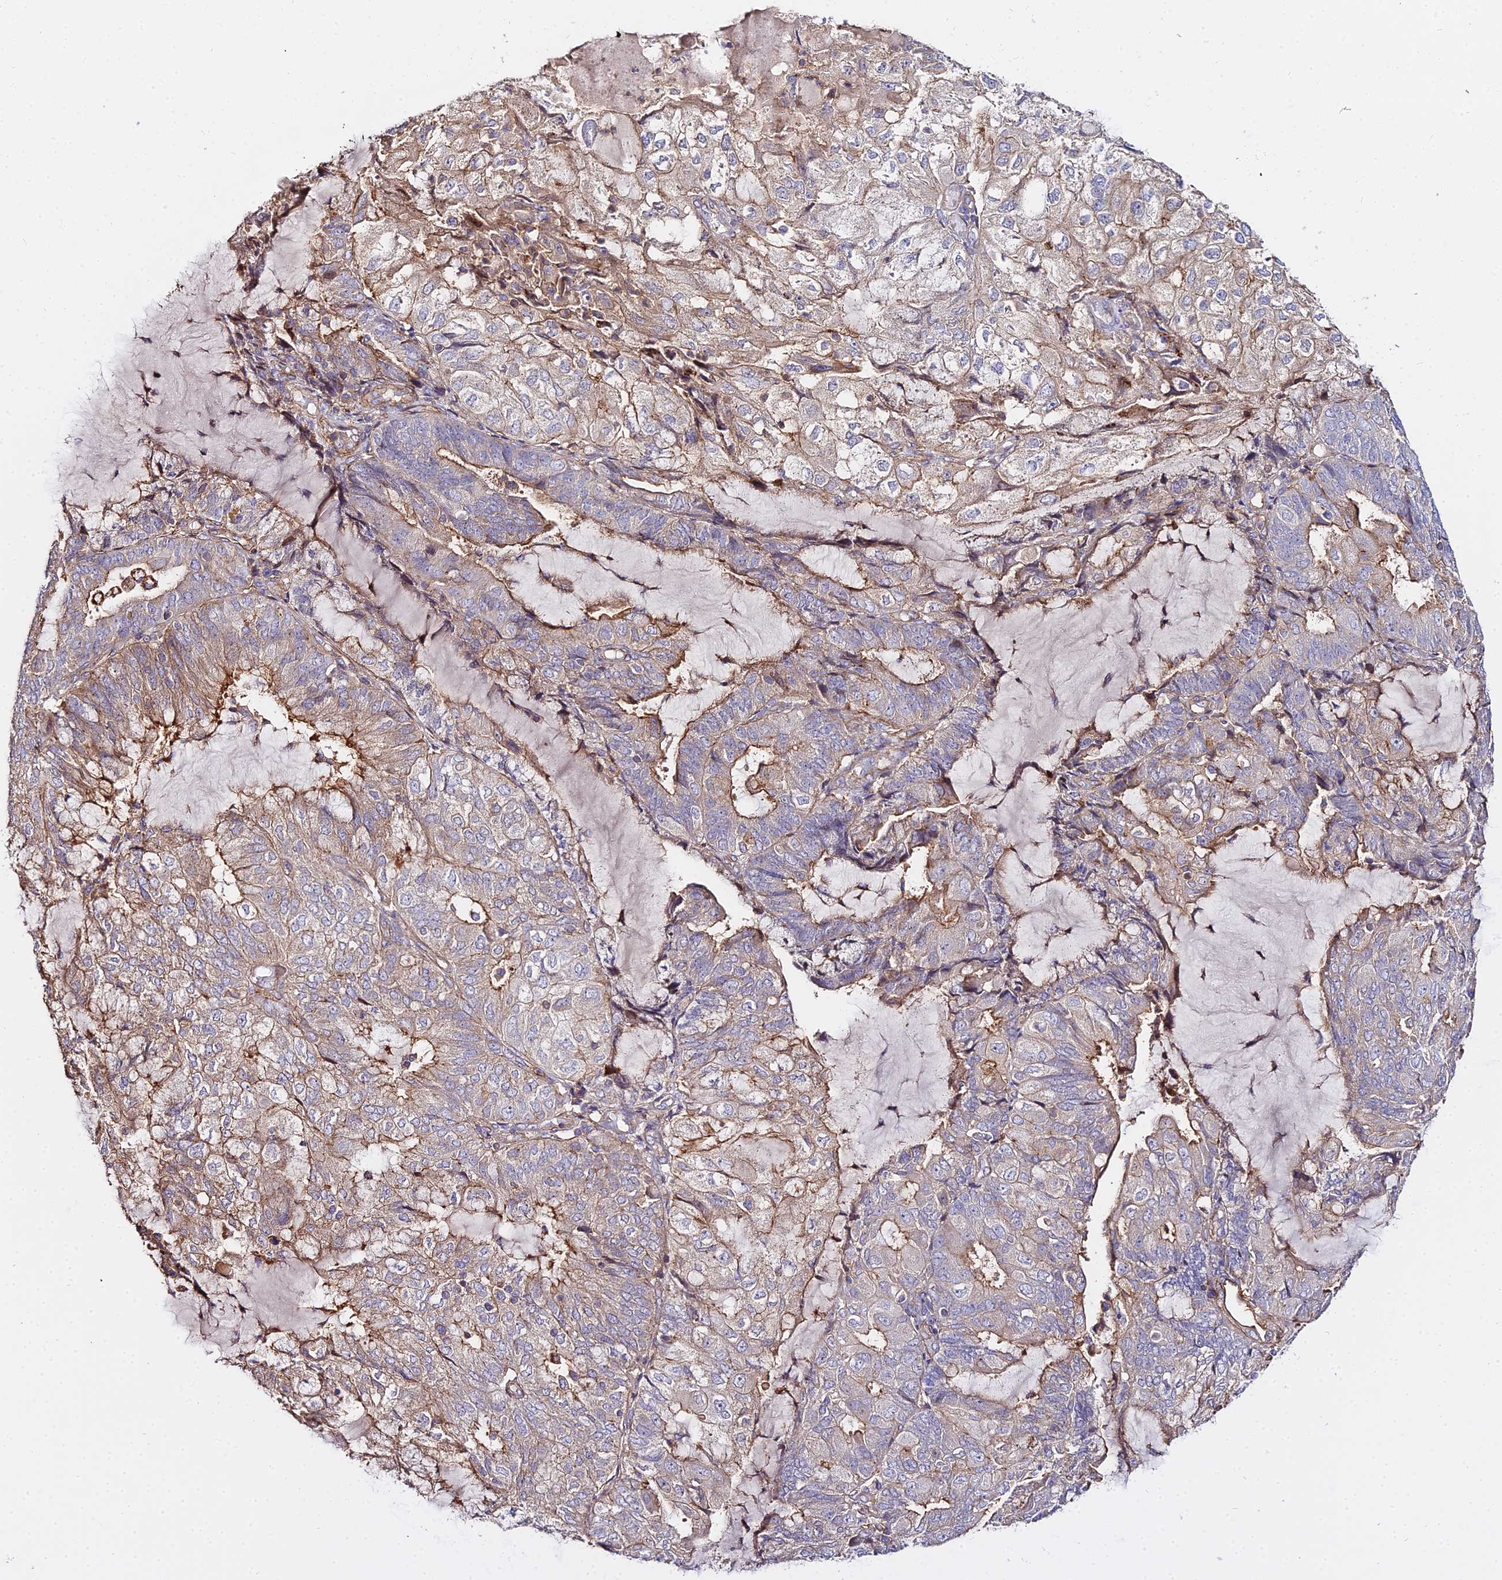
{"staining": {"intensity": "weak", "quantity": "25%-75%", "location": "cytoplasmic/membranous"}, "tissue": "endometrial cancer", "cell_type": "Tumor cells", "image_type": "cancer", "snomed": [{"axis": "morphology", "description": "Adenocarcinoma, NOS"}, {"axis": "topography", "description": "Endometrium"}], "caption": "Human endometrial cancer stained for a protein (brown) reveals weak cytoplasmic/membranous positive expression in about 25%-75% of tumor cells.", "gene": "GLYAT", "patient": {"sex": "female", "age": 81}}